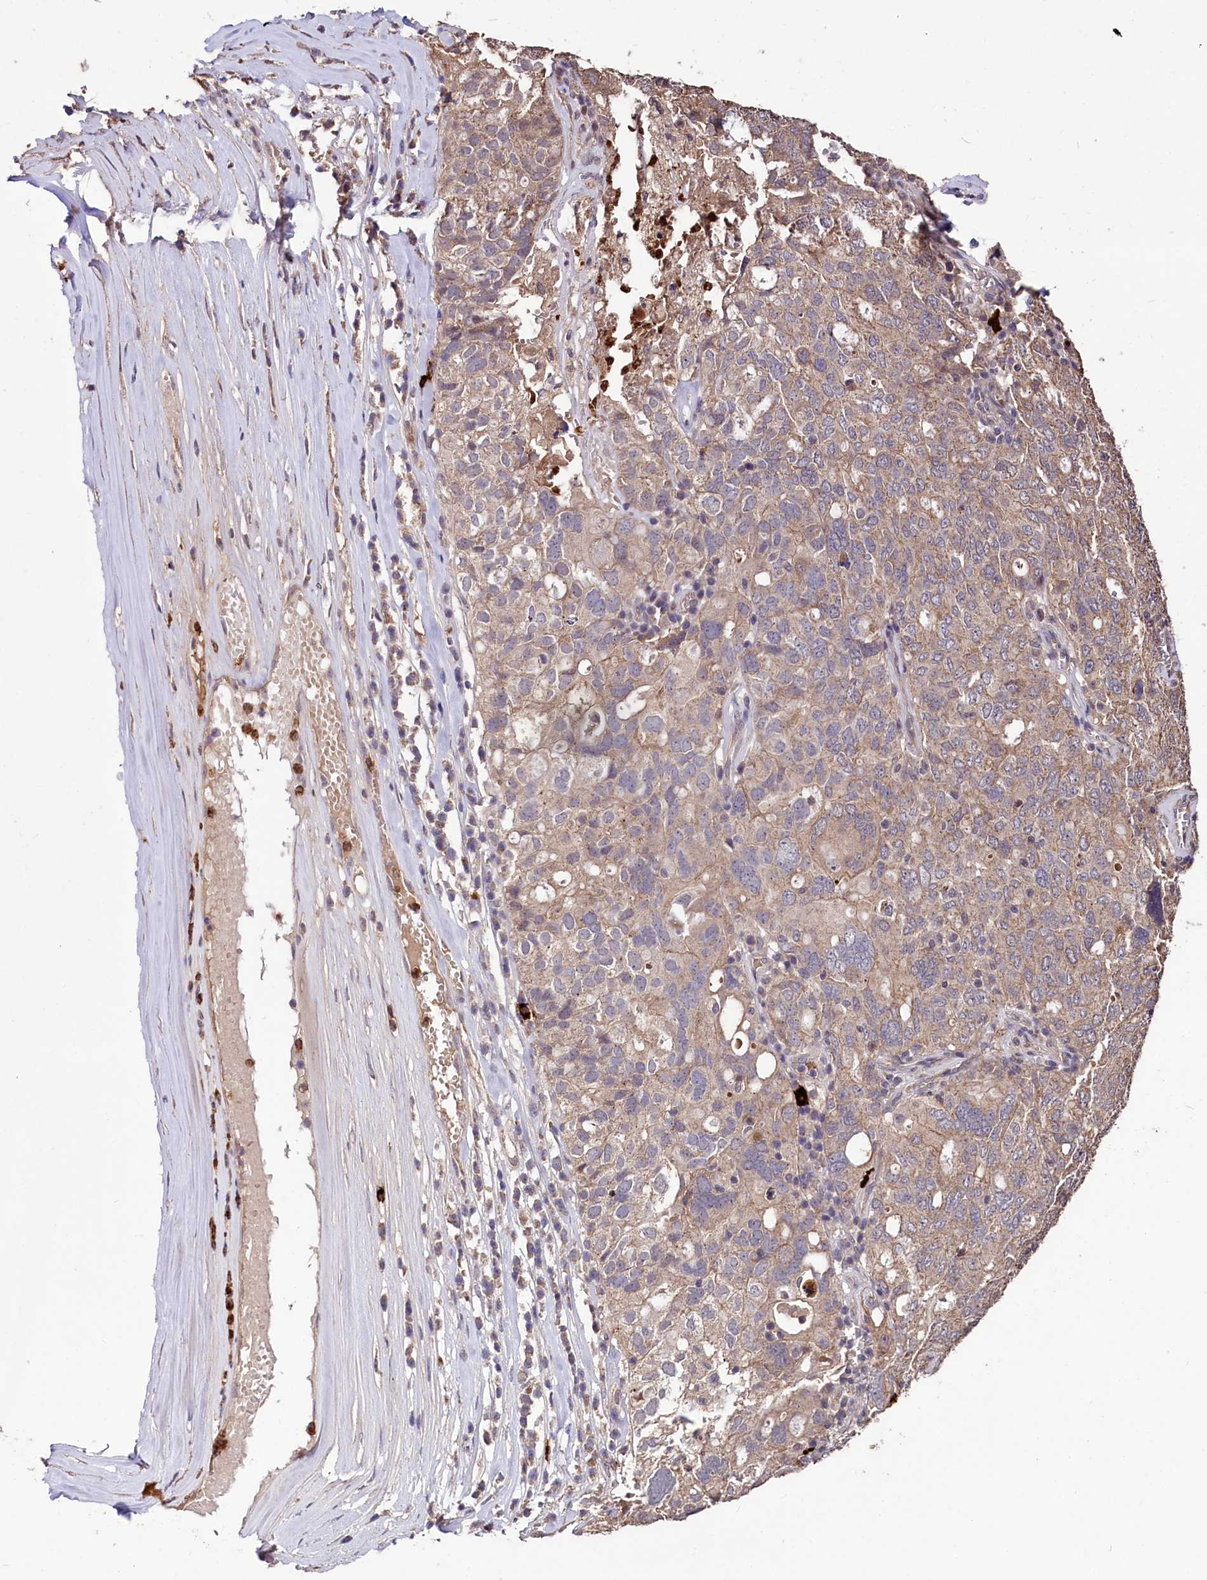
{"staining": {"intensity": "weak", "quantity": "25%-75%", "location": "cytoplasmic/membranous"}, "tissue": "ovarian cancer", "cell_type": "Tumor cells", "image_type": "cancer", "snomed": [{"axis": "morphology", "description": "Carcinoma, endometroid"}, {"axis": "topography", "description": "Ovary"}], "caption": "A brown stain shows weak cytoplasmic/membranous positivity of a protein in ovarian endometroid carcinoma tumor cells. (DAB (3,3'-diaminobenzidine) IHC with brightfield microscopy, high magnification).", "gene": "KLRB1", "patient": {"sex": "female", "age": 62}}